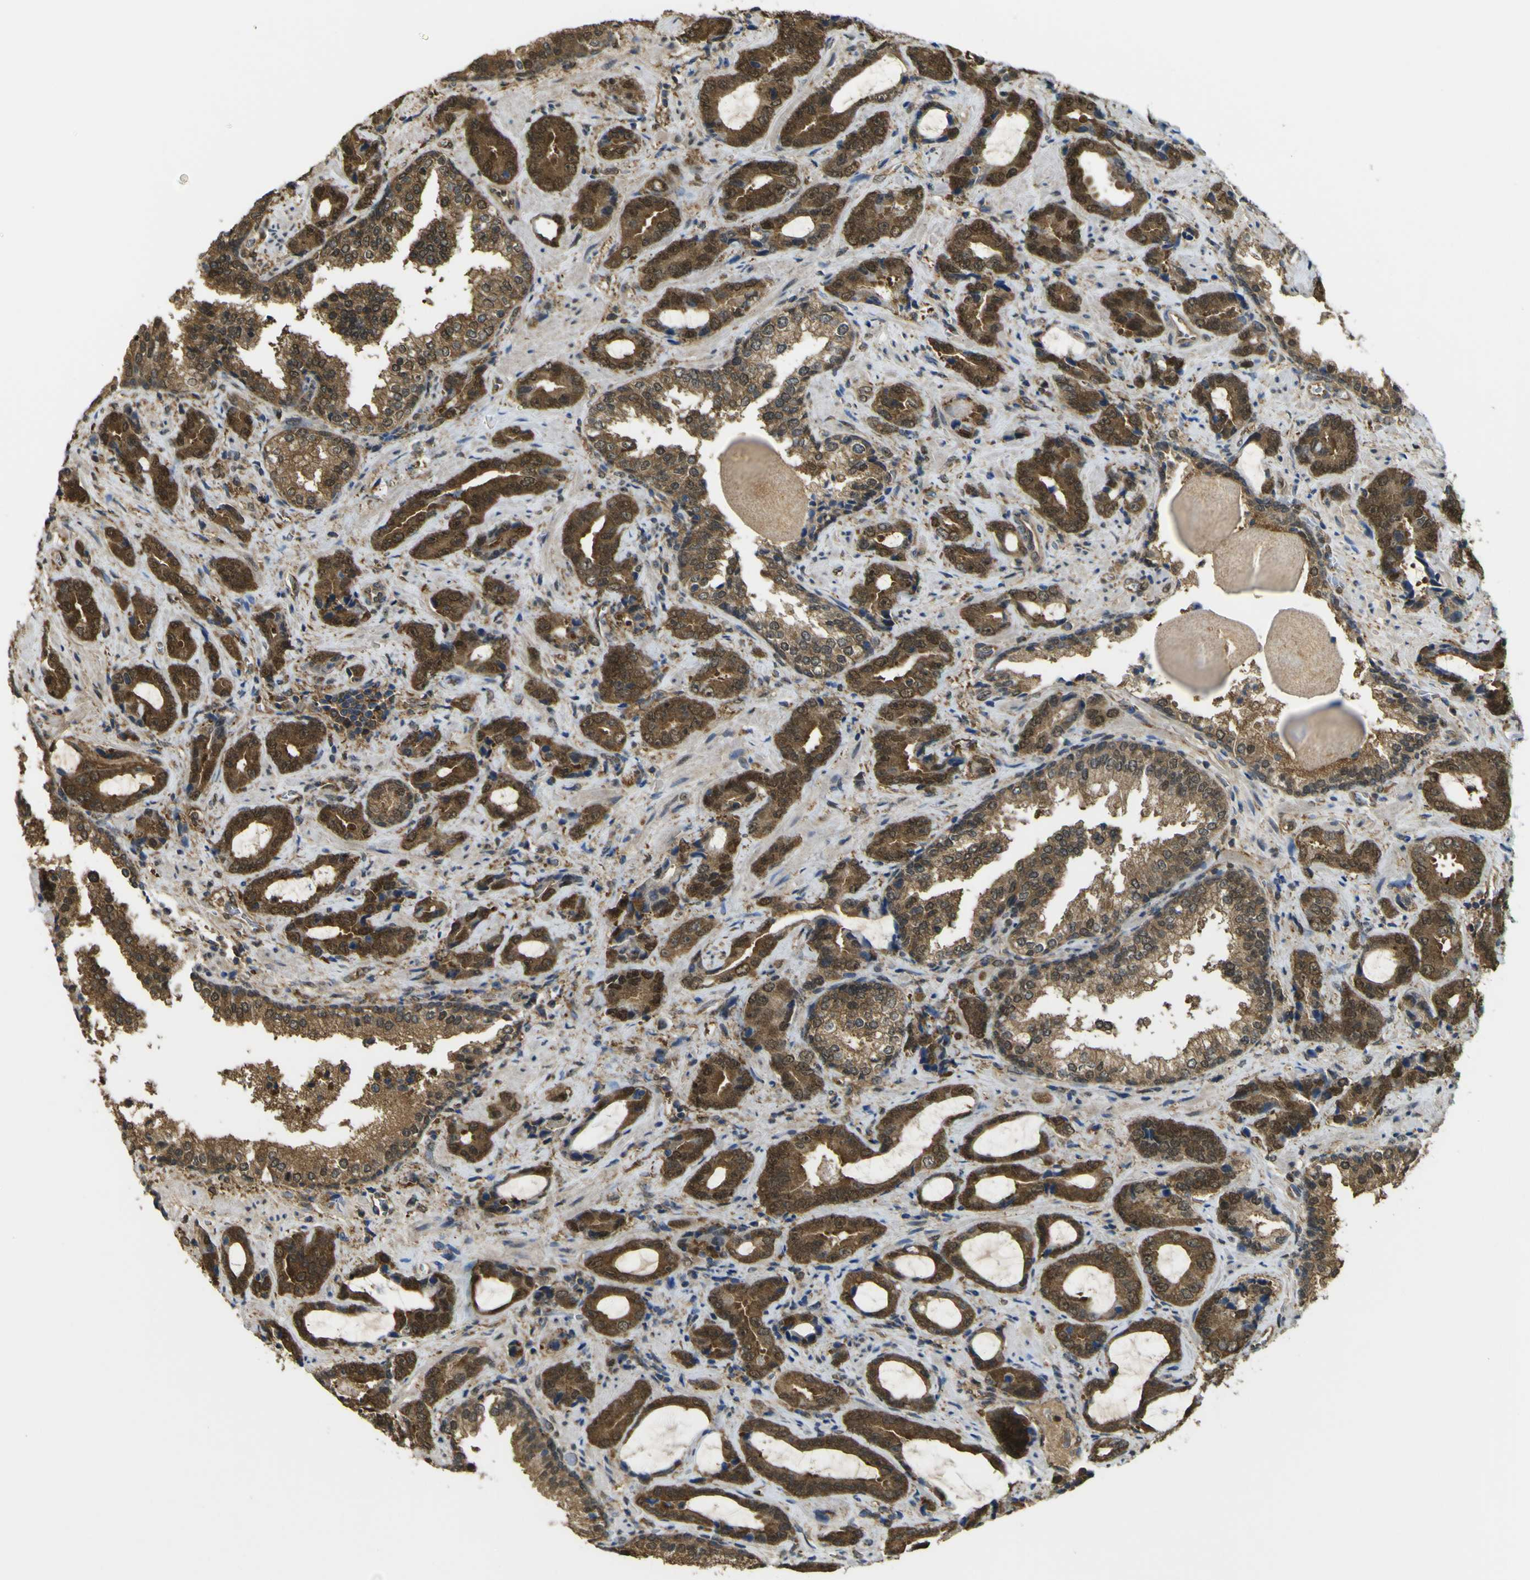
{"staining": {"intensity": "strong", "quantity": ">75%", "location": "cytoplasmic/membranous"}, "tissue": "prostate cancer", "cell_type": "Tumor cells", "image_type": "cancer", "snomed": [{"axis": "morphology", "description": "Adenocarcinoma, Low grade"}, {"axis": "topography", "description": "Prostate"}], "caption": "IHC staining of adenocarcinoma (low-grade) (prostate), which exhibits high levels of strong cytoplasmic/membranous expression in about >75% of tumor cells indicating strong cytoplasmic/membranous protein expression. The staining was performed using DAB (brown) for protein detection and nuclei were counterstained in hematoxylin (blue).", "gene": "YWHAG", "patient": {"sex": "male", "age": 60}}